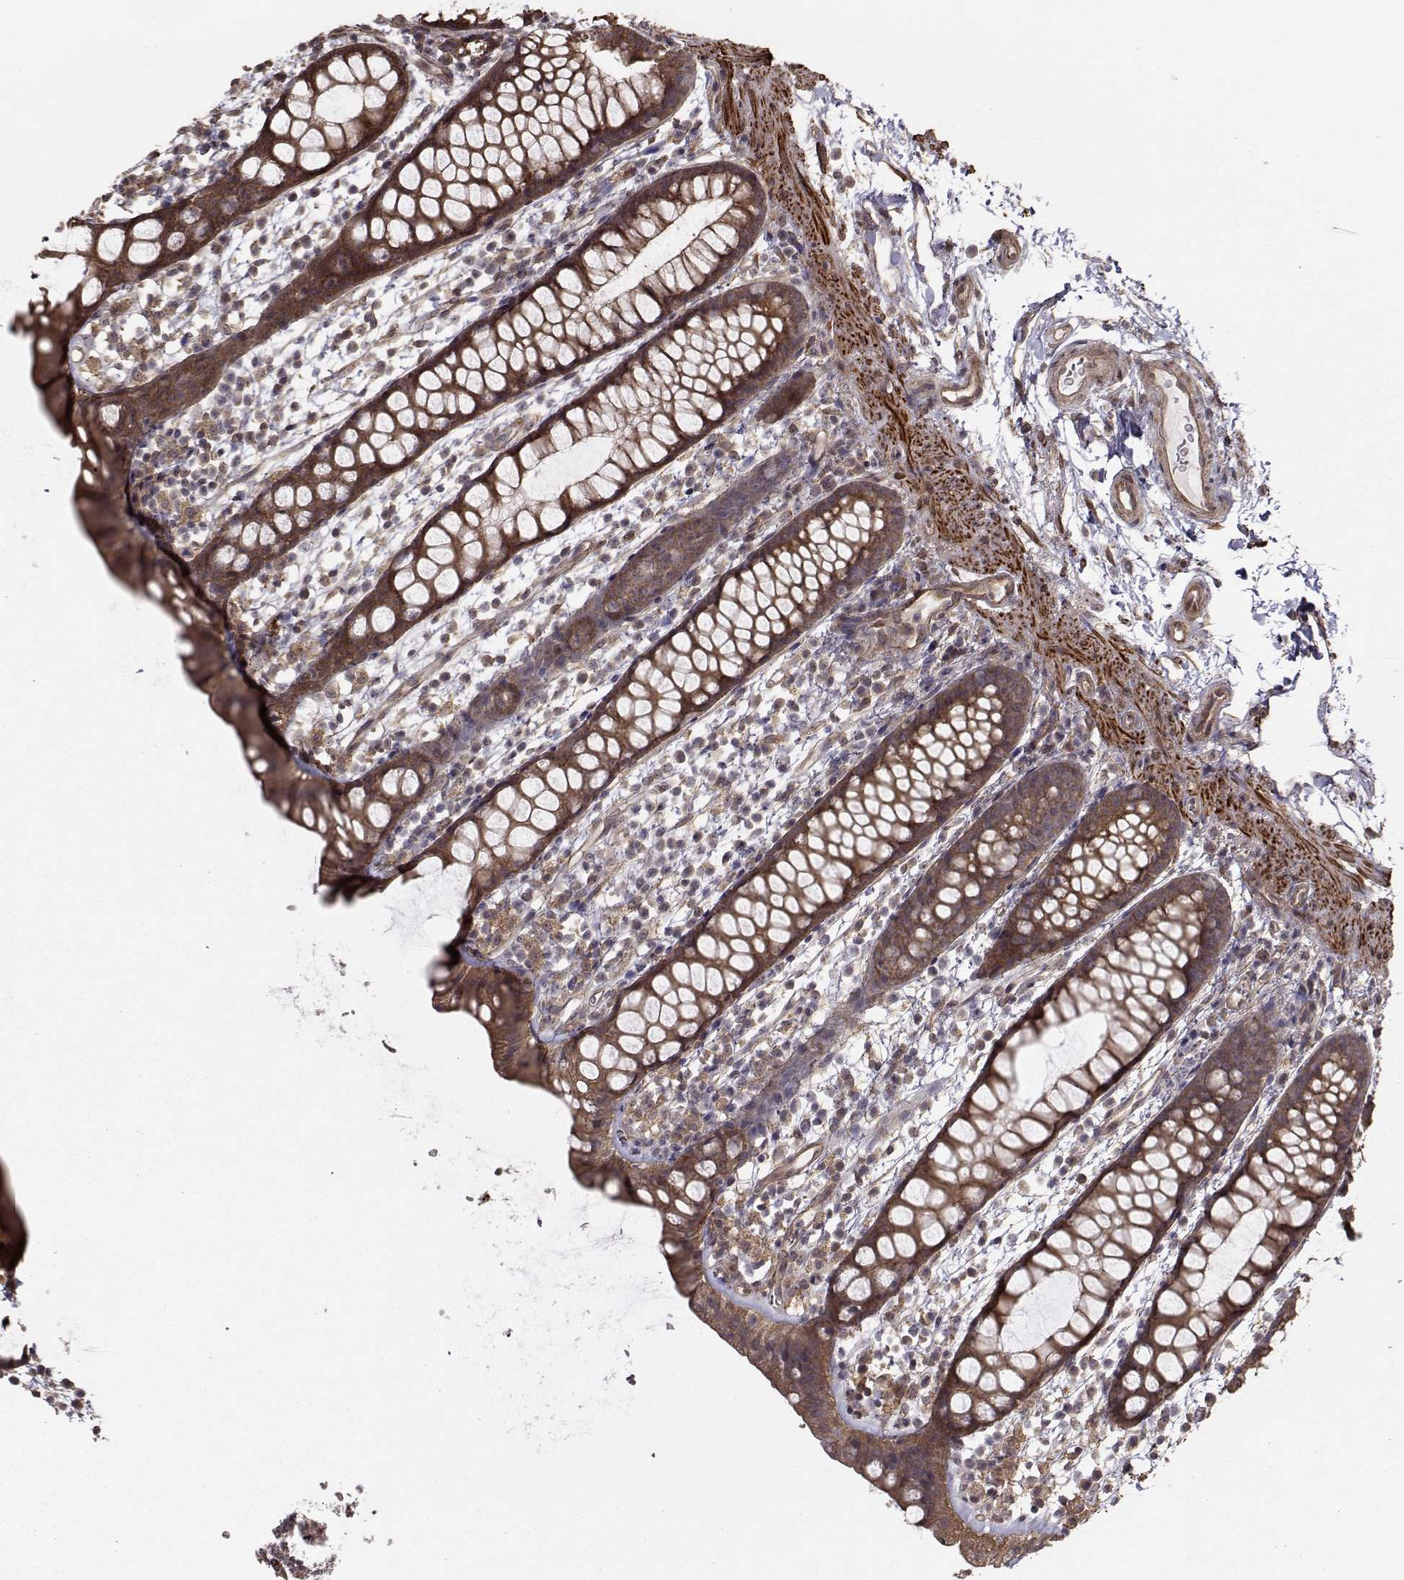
{"staining": {"intensity": "moderate", "quantity": ">75%", "location": "cytoplasmic/membranous"}, "tissue": "rectum", "cell_type": "Glandular cells", "image_type": "normal", "snomed": [{"axis": "morphology", "description": "Normal tissue, NOS"}, {"axis": "topography", "description": "Rectum"}], "caption": "Protein expression analysis of benign human rectum reveals moderate cytoplasmic/membranous expression in about >75% of glandular cells.", "gene": "TRIP10", "patient": {"sex": "male", "age": 57}}